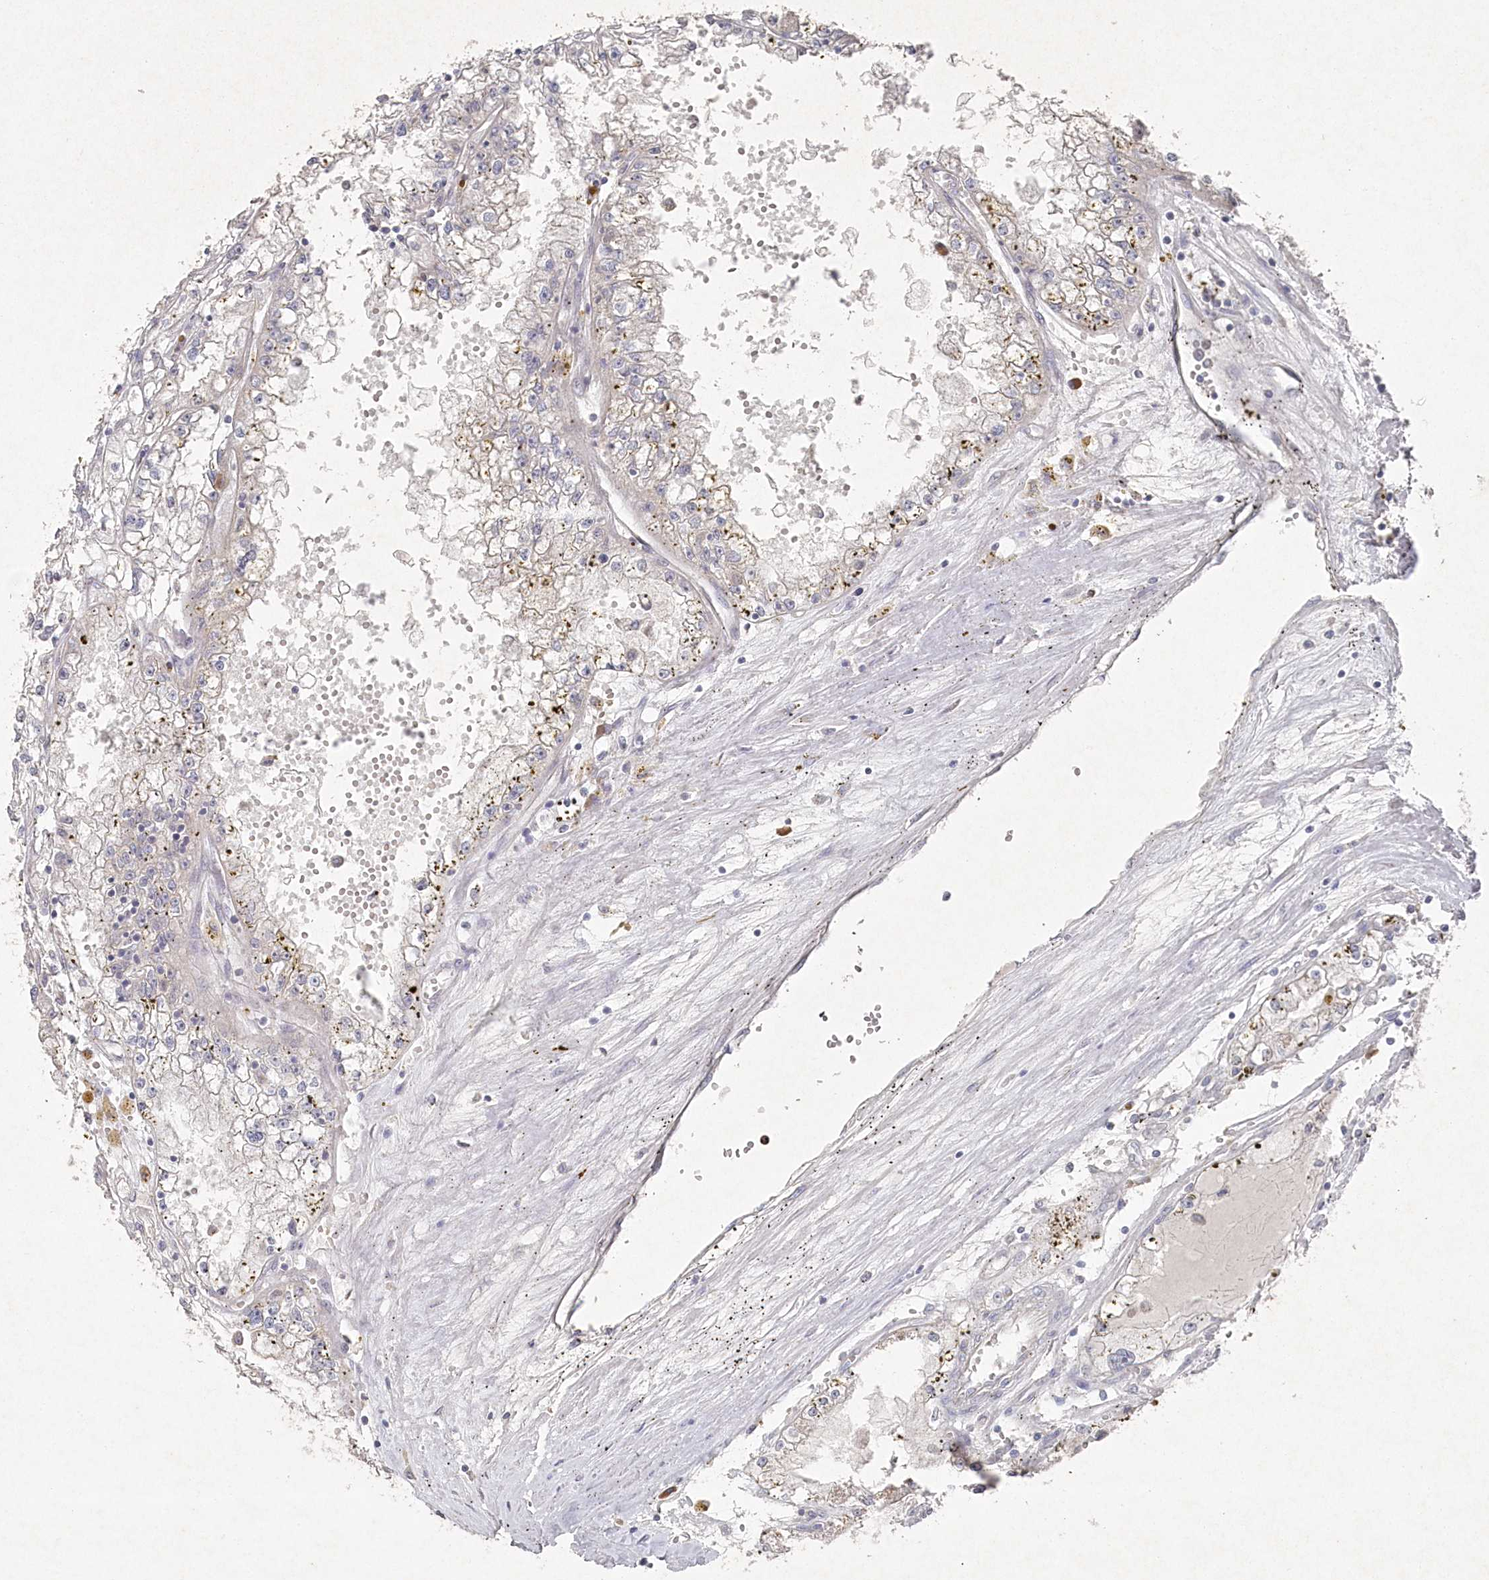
{"staining": {"intensity": "negative", "quantity": "none", "location": "none"}, "tissue": "renal cancer", "cell_type": "Tumor cells", "image_type": "cancer", "snomed": [{"axis": "morphology", "description": "Adenocarcinoma, NOS"}, {"axis": "topography", "description": "Kidney"}], "caption": "Human renal cancer (adenocarcinoma) stained for a protein using immunohistochemistry (IHC) exhibits no staining in tumor cells.", "gene": "TGFBRAP1", "patient": {"sex": "male", "age": 56}}